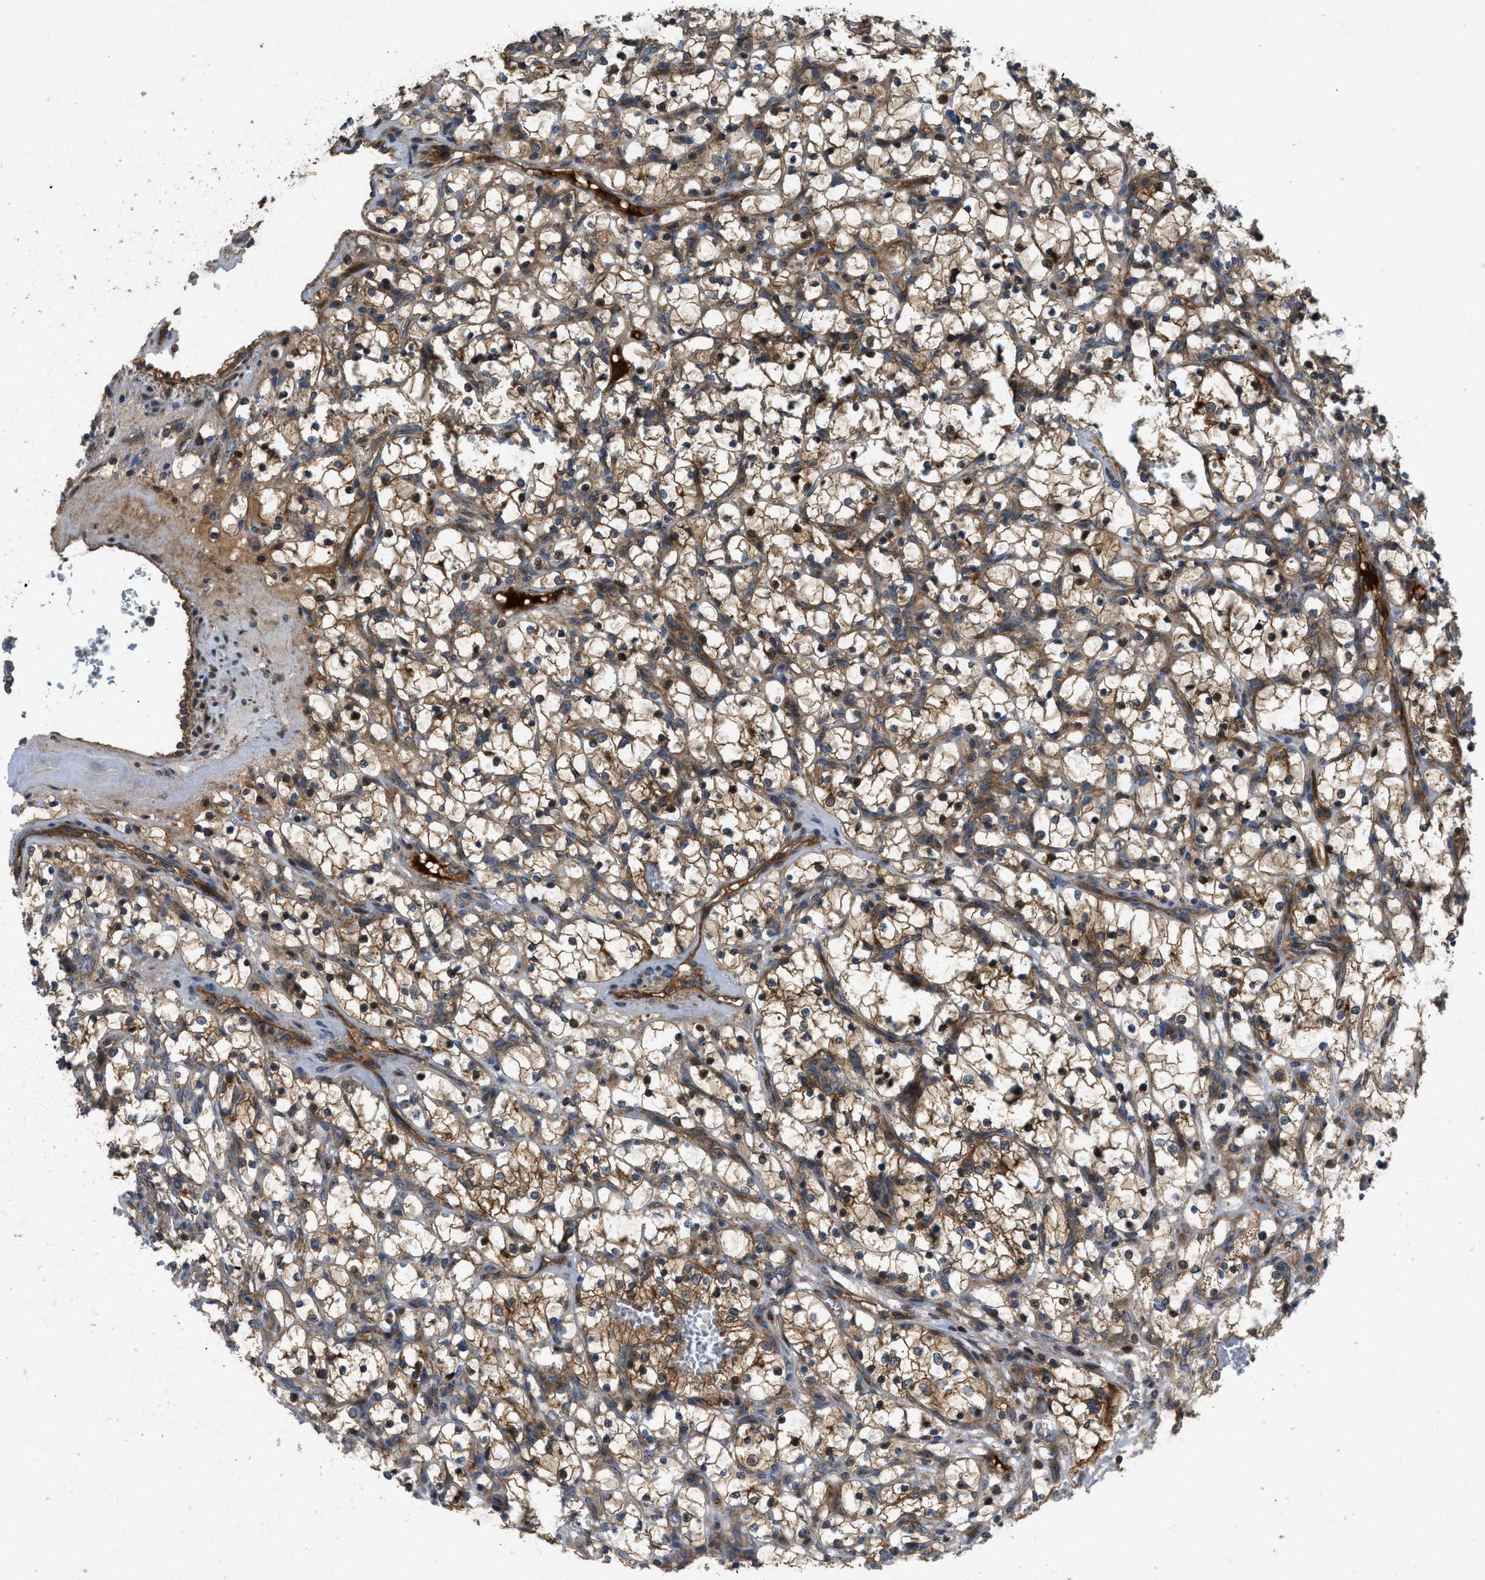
{"staining": {"intensity": "moderate", "quantity": ">75%", "location": "cytoplasmic/membranous"}, "tissue": "renal cancer", "cell_type": "Tumor cells", "image_type": "cancer", "snomed": [{"axis": "morphology", "description": "Adenocarcinoma, NOS"}, {"axis": "topography", "description": "Kidney"}], "caption": "Immunohistochemical staining of renal adenocarcinoma displays medium levels of moderate cytoplasmic/membranous protein expression in approximately >75% of tumor cells.", "gene": "CNNM3", "patient": {"sex": "female", "age": 69}}